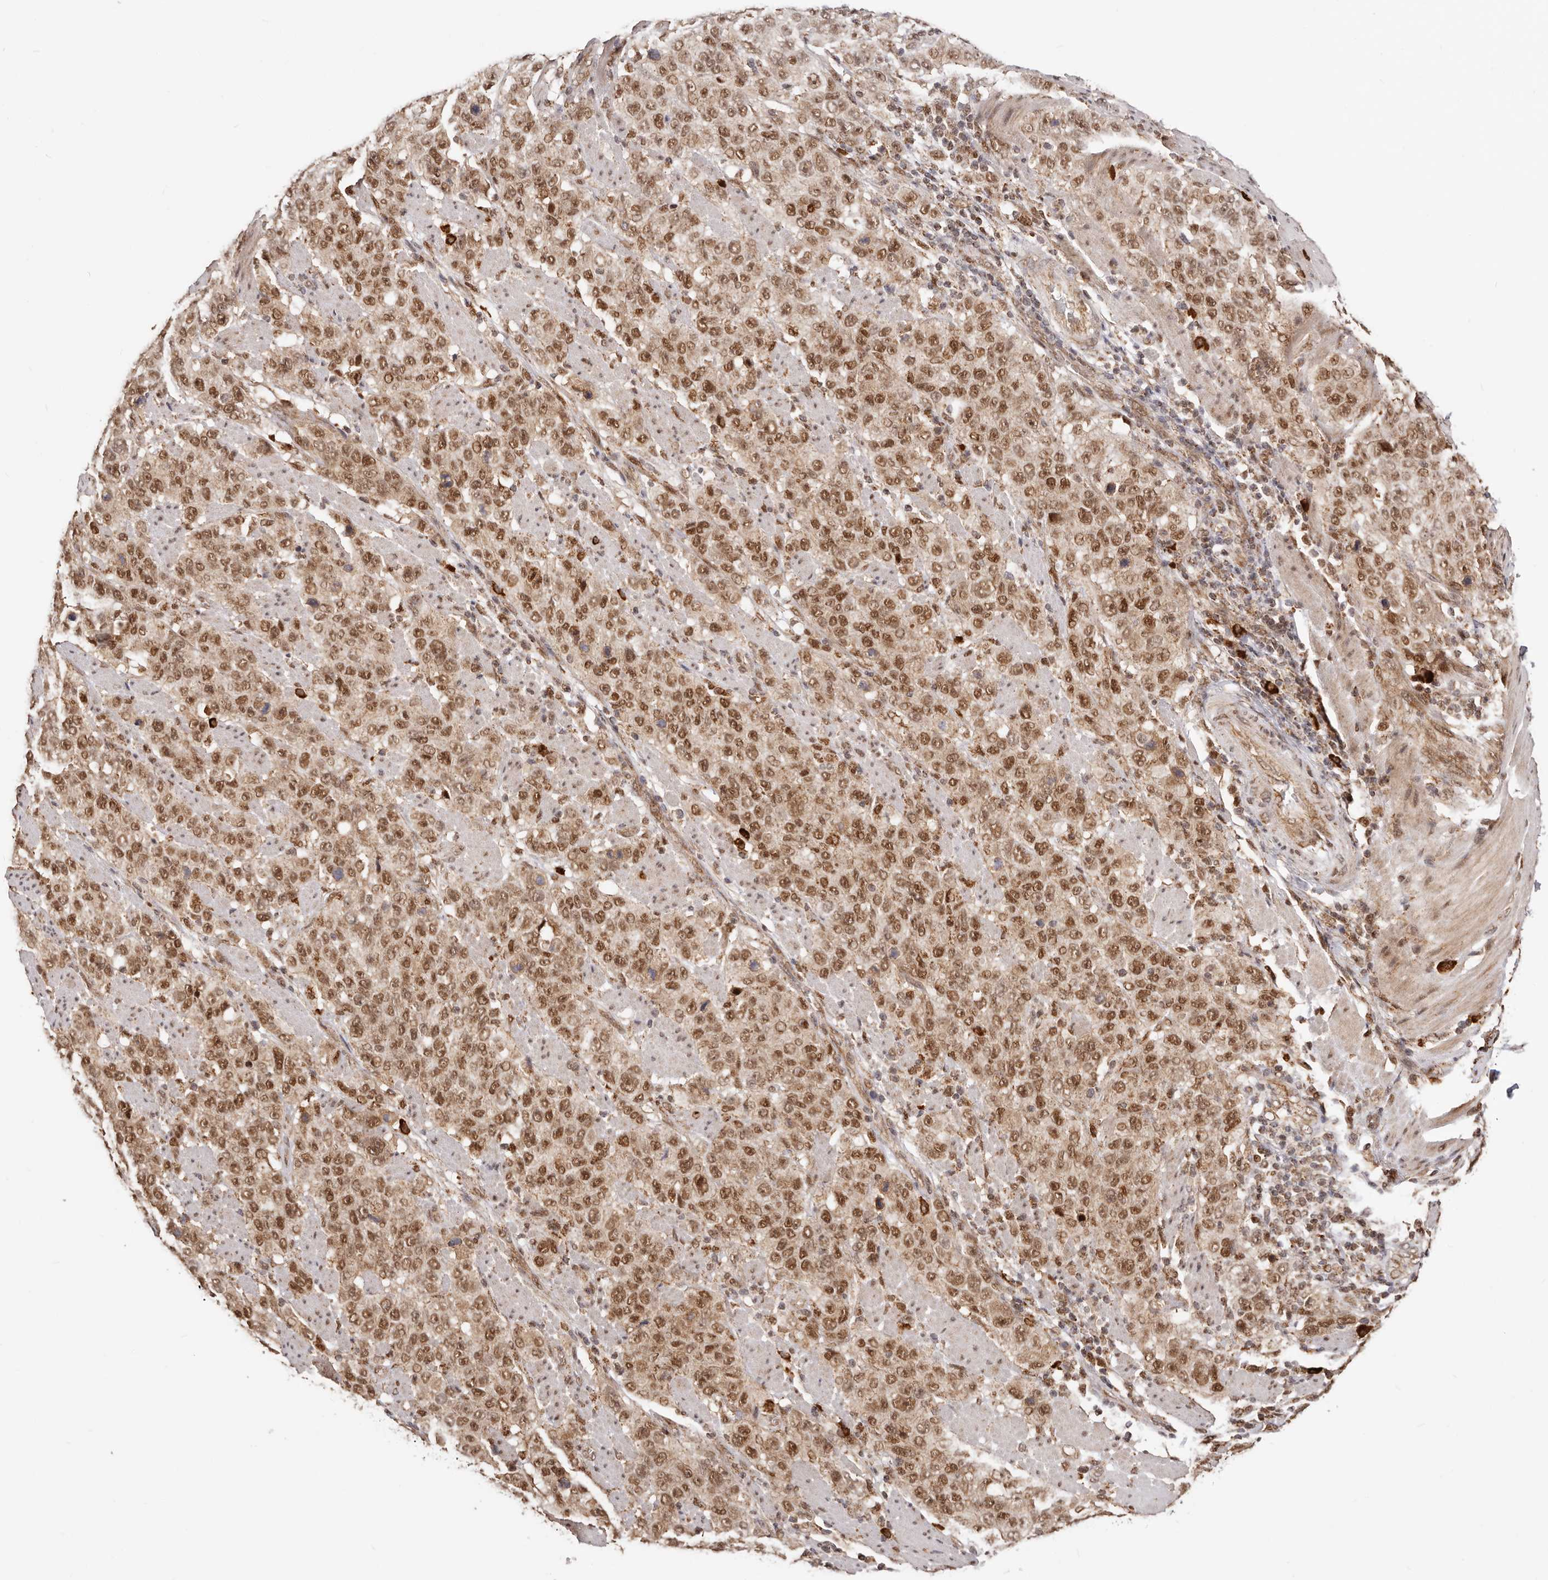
{"staining": {"intensity": "strong", "quantity": ">75%", "location": "nuclear"}, "tissue": "stomach cancer", "cell_type": "Tumor cells", "image_type": "cancer", "snomed": [{"axis": "morphology", "description": "Adenocarcinoma, NOS"}, {"axis": "topography", "description": "Stomach"}], "caption": "Protein expression by IHC reveals strong nuclear positivity in approximately >75% of tumor cells in stomach adenocarcinoma.", "gene": "SEC14L1", "patient": {"sex": "male", "age": 48}}